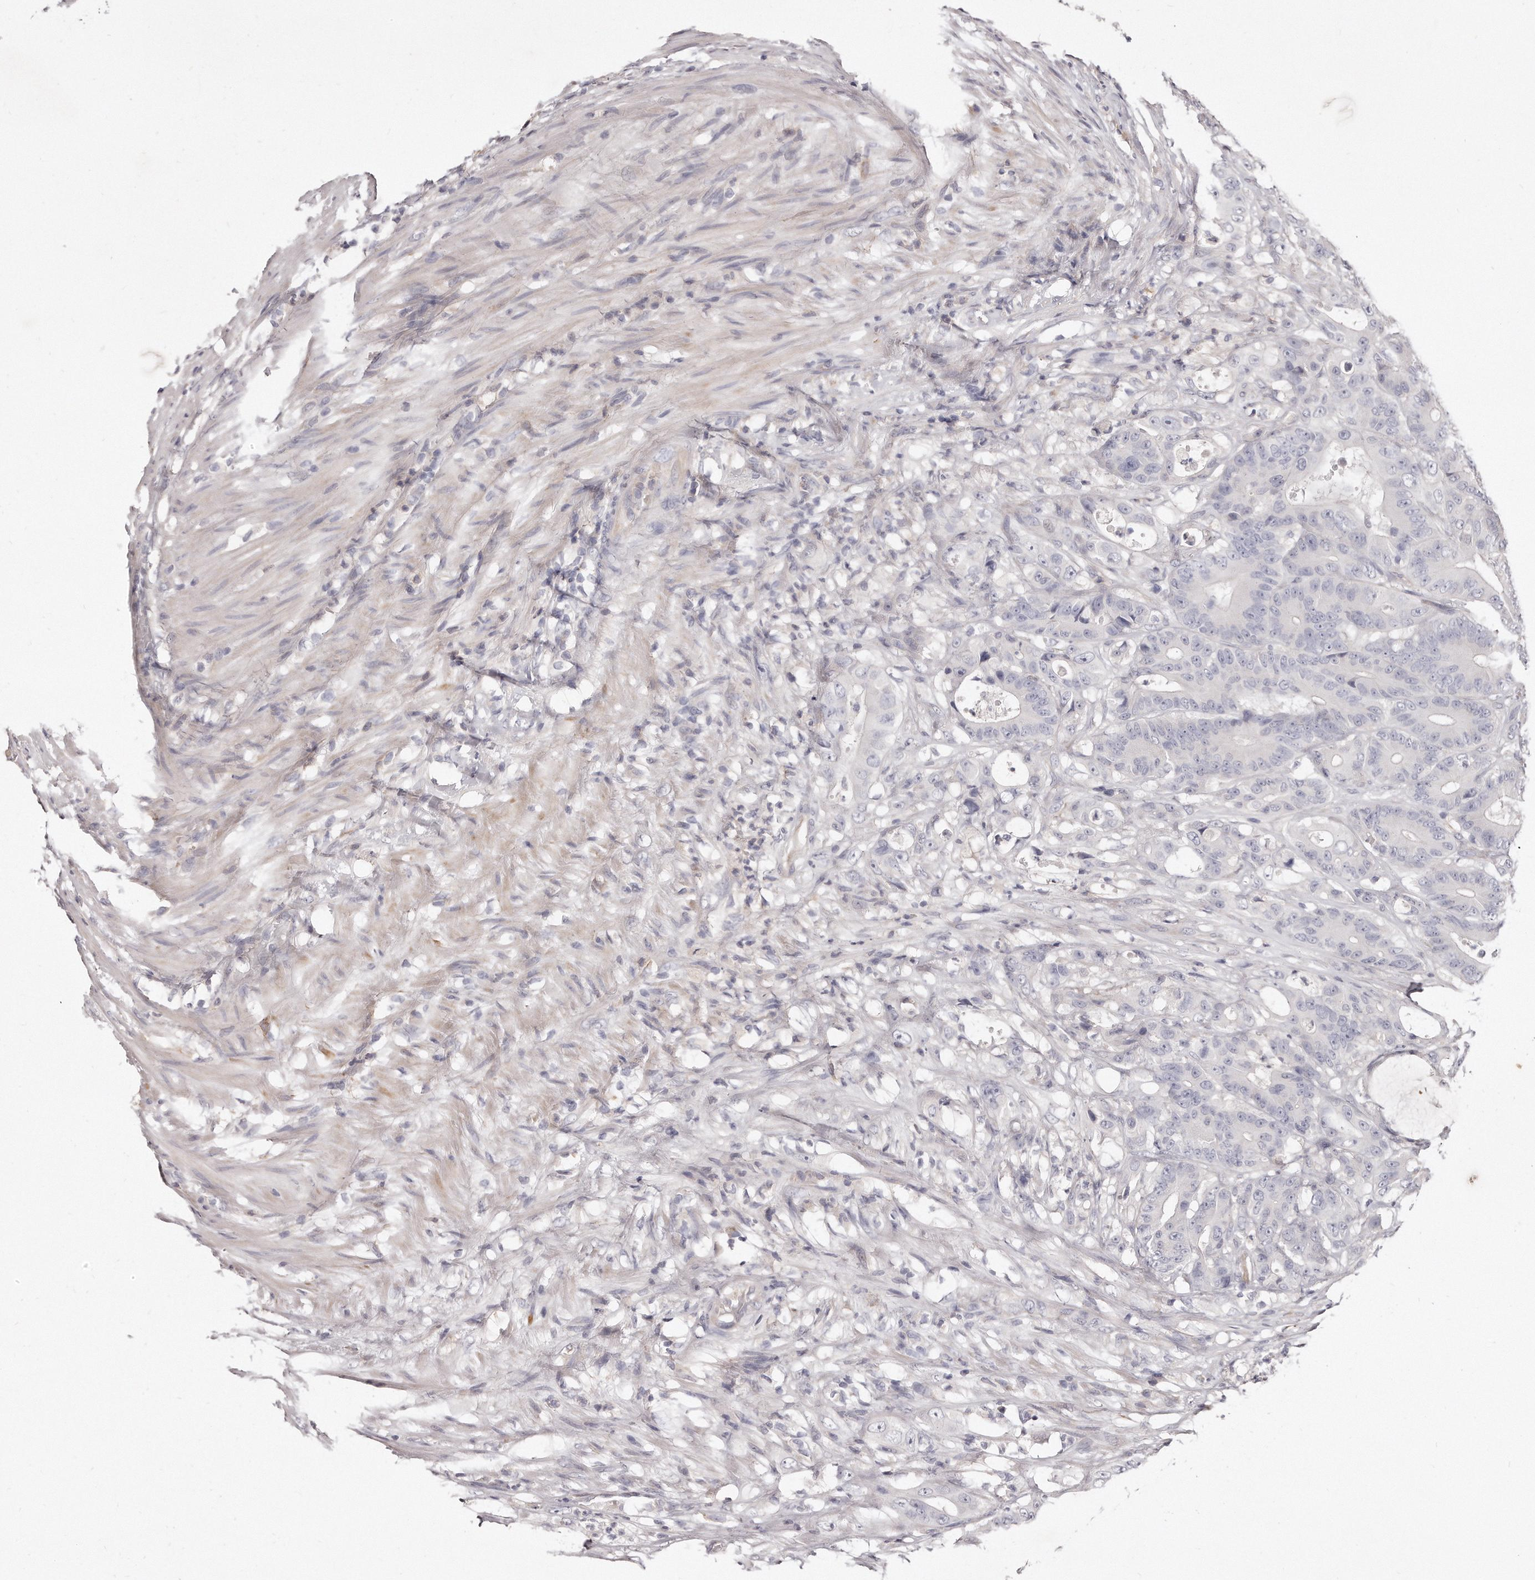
{"staining": {"intensity": "negative", "quantity": "none", "location": "none"}, "tissue": "colorectal cancer", "cell_type": "Tumor cells", "image_type": "cancer", "snomed": [{"axis": "morphology", "description": "Adenocarcinoma, NOS"}, {"axis": "topography", "description": "Colon"}], "caption": "The histopathology image shows no staining of tumor cells in adenocarcinoma (colorectal). (Brightfield microscopy of DAB immunohistochemistry at high magnification).", "gene": "TTLL4", "patient": {"sex": "male", "age": 83}}